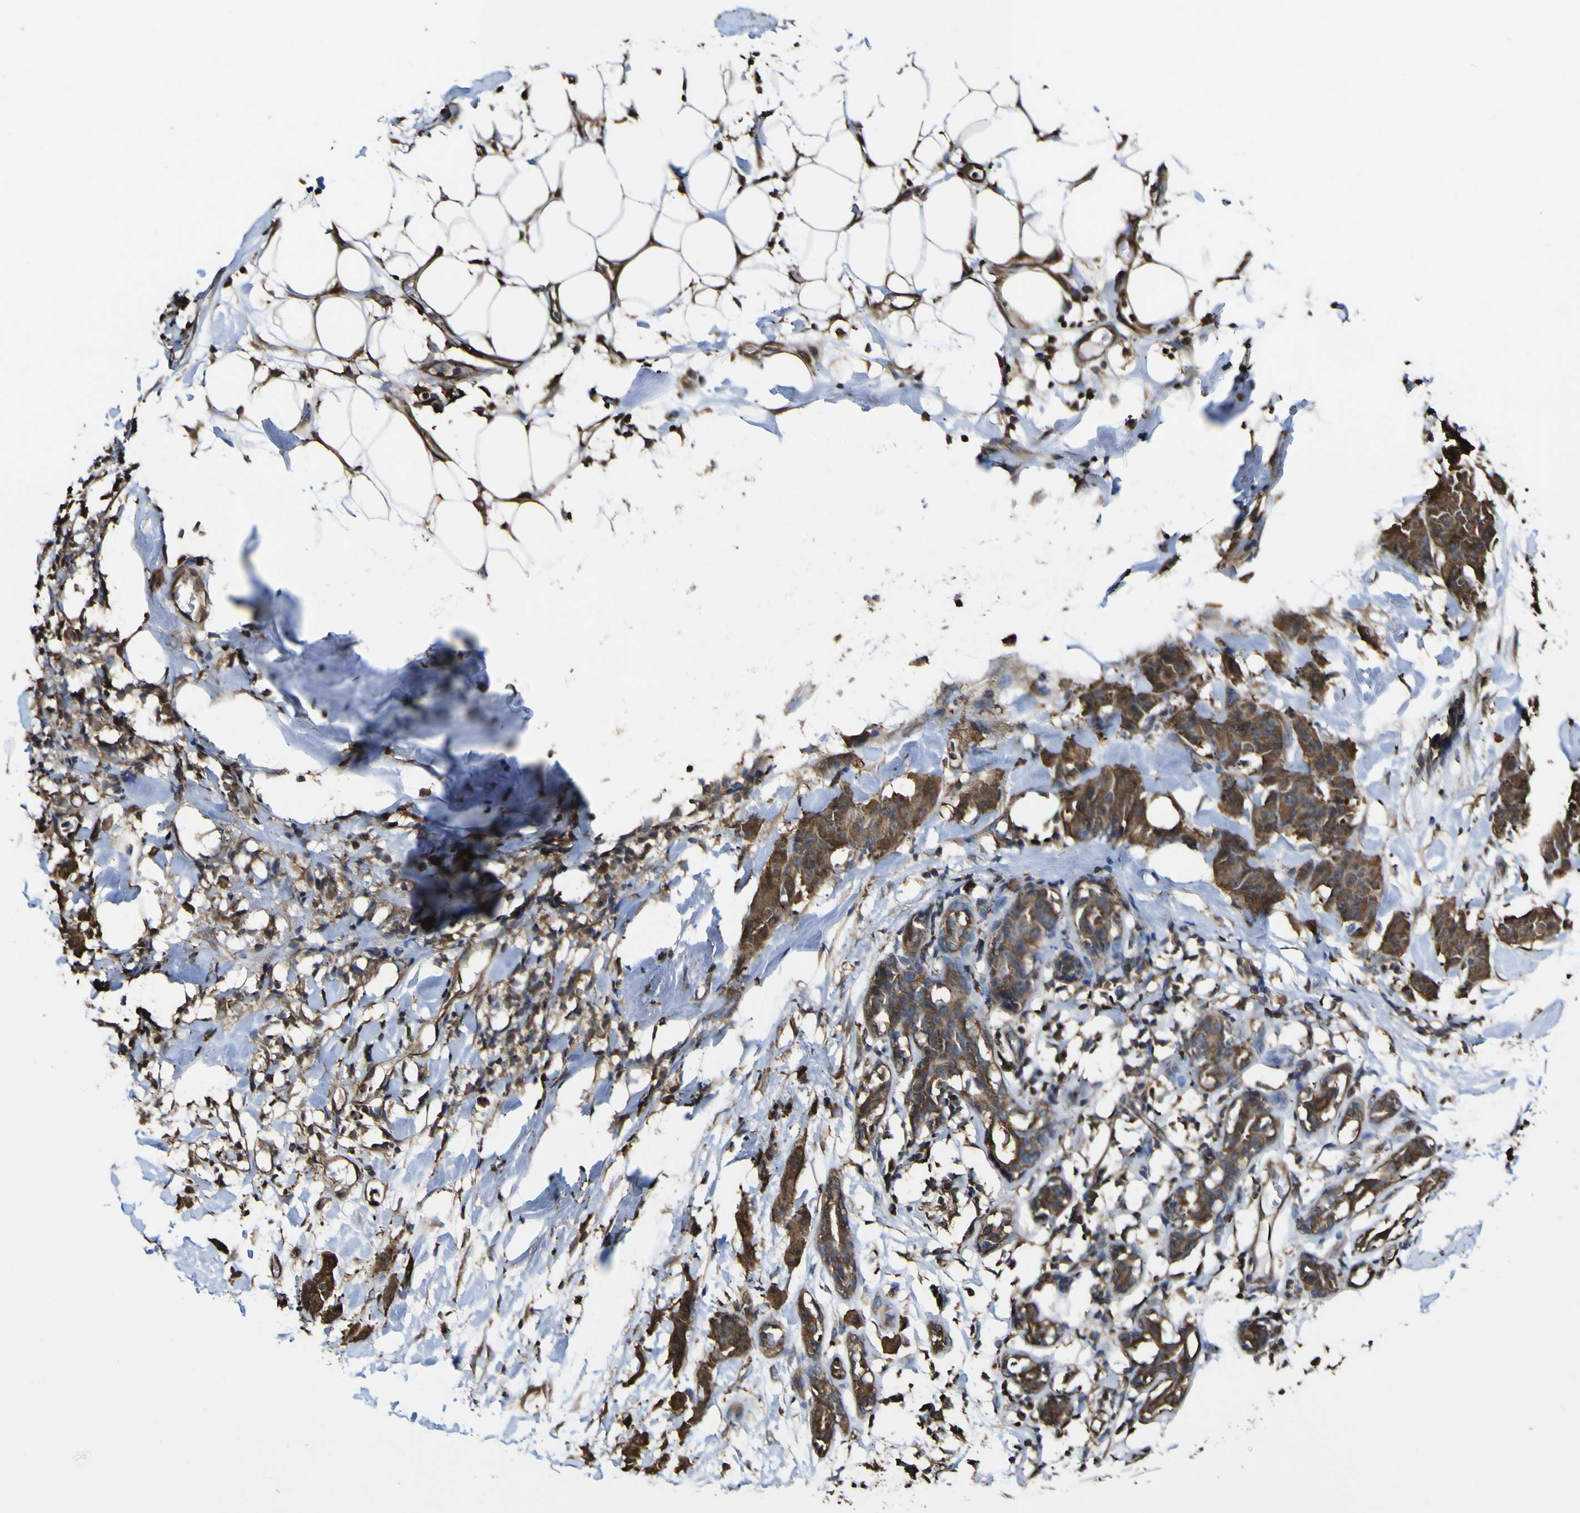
{"staining": {"intensity": "moderate", "quantity": ">75%", "location": "cytoplasmic/membranous"}, "tissue": "breast cancer", "cell_type": "Tumor cells", "image_type": "cancer", "snomed": [{"axis": "morphology", "description": "Normal tissue, NOS"}, {"axis": "morphology", "description": "Duct carcinoma"}, {"axis": "topography", "description": "Breast"}], "caption": "A high-resolution photomicrograph shows immunohistochemistry staining of invasive ductal carcinoma (breast), which demonstrates moderate cytoplasmic/membranous positivity in approximately >75% of tumor cells.", "gene": "PTPRR", "patient": {"sex": "female", "age": 40}}